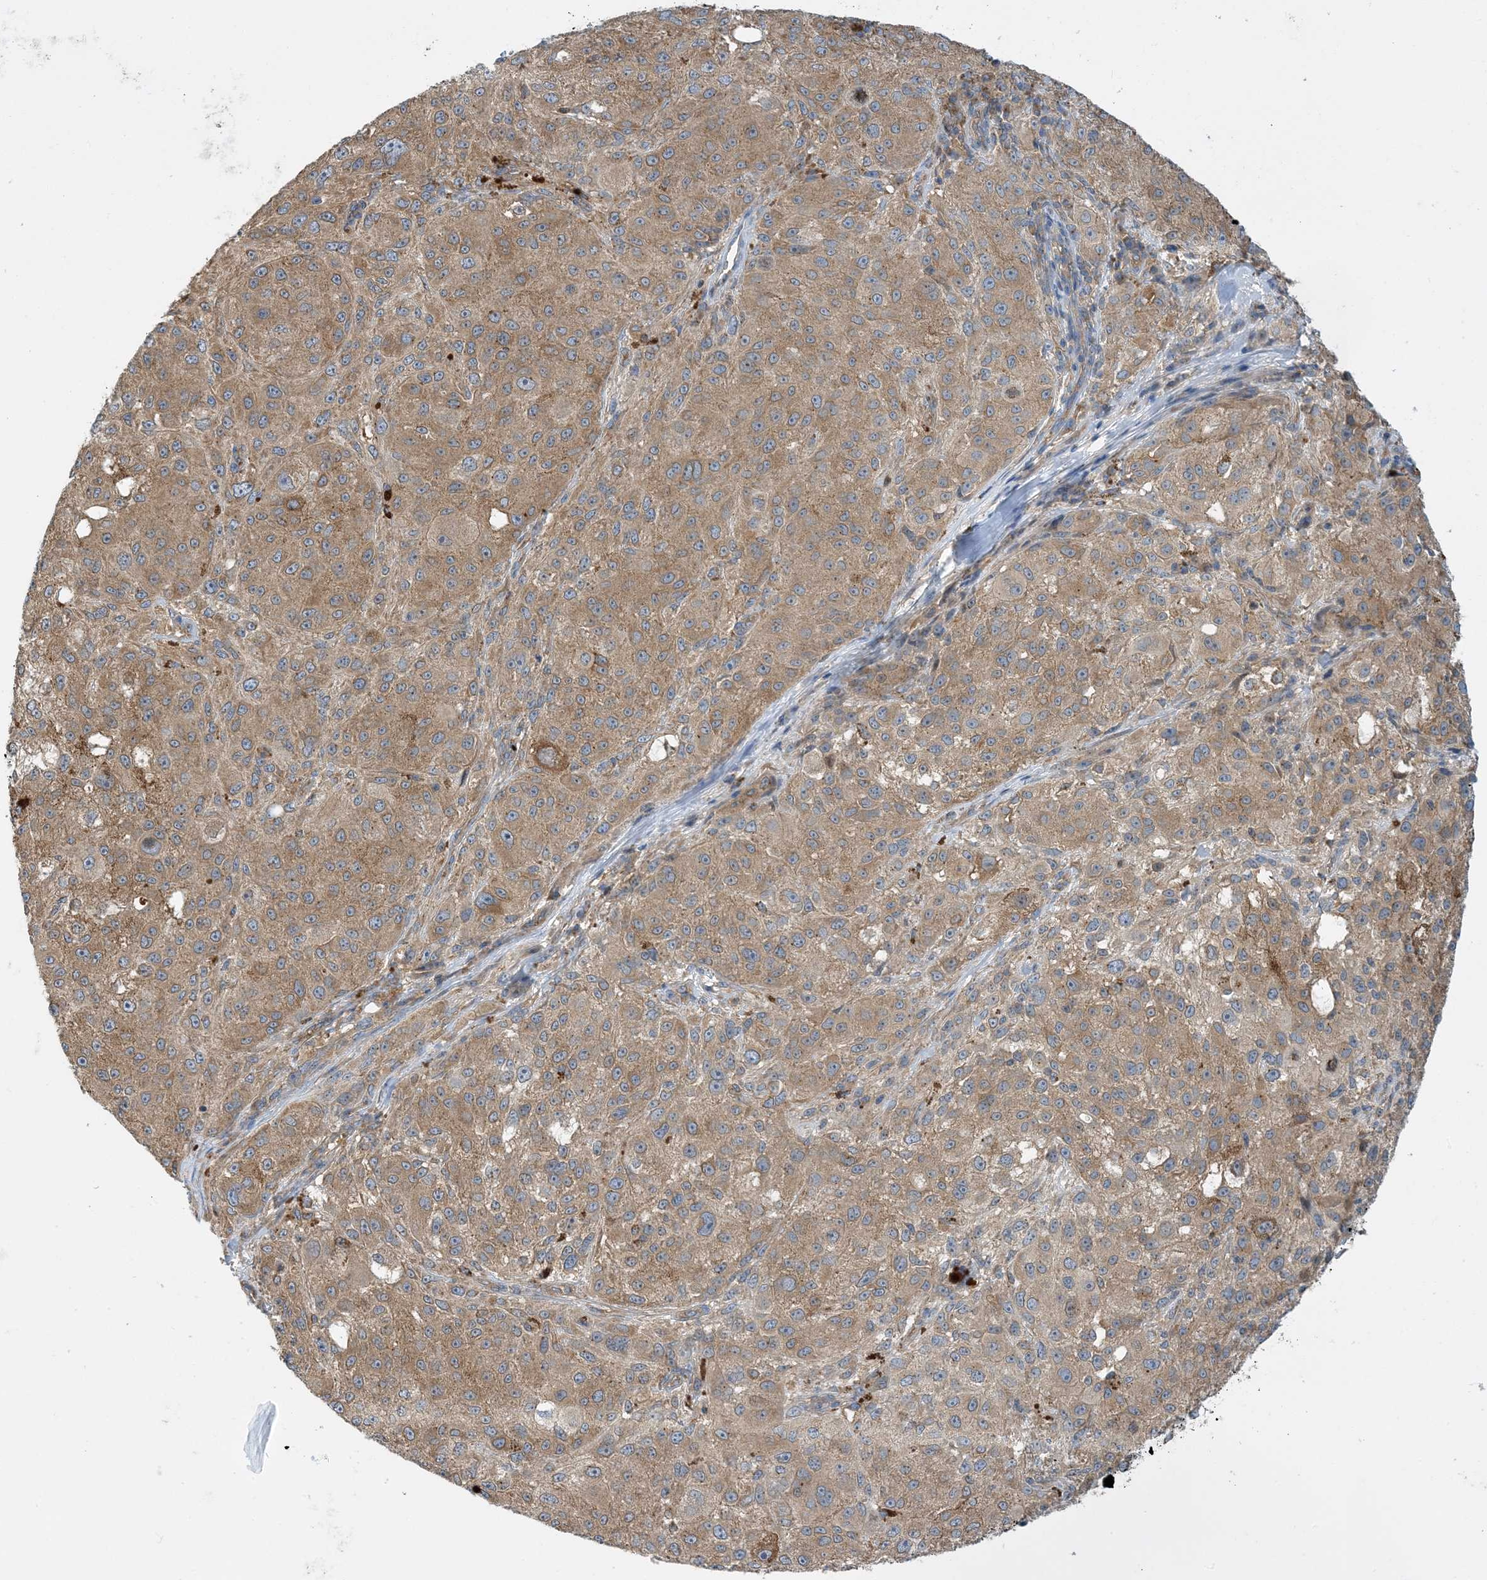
{"staining": {"intensity": "moderate", "quantity": ">75%", "location": "cytoplasmic/membranous"}, "tissue": "melanoma", "cell_type": "Tumor cells", "image_type": "cancer", "snomed": [{"axis": "morphology", "description": "Necrosis, NOS"}, {"axis": "morphology", "description": "Malignant melanoma, NOS"}, {"axis": "topography", "description": "Skin"}], "caption": "A brown stain shows moderate cytoplasmic/membranous positivity of a protein in melanoma tumor cells.", "gene": "SIDT1", "patient": {"sex": "female", "age": 87}}